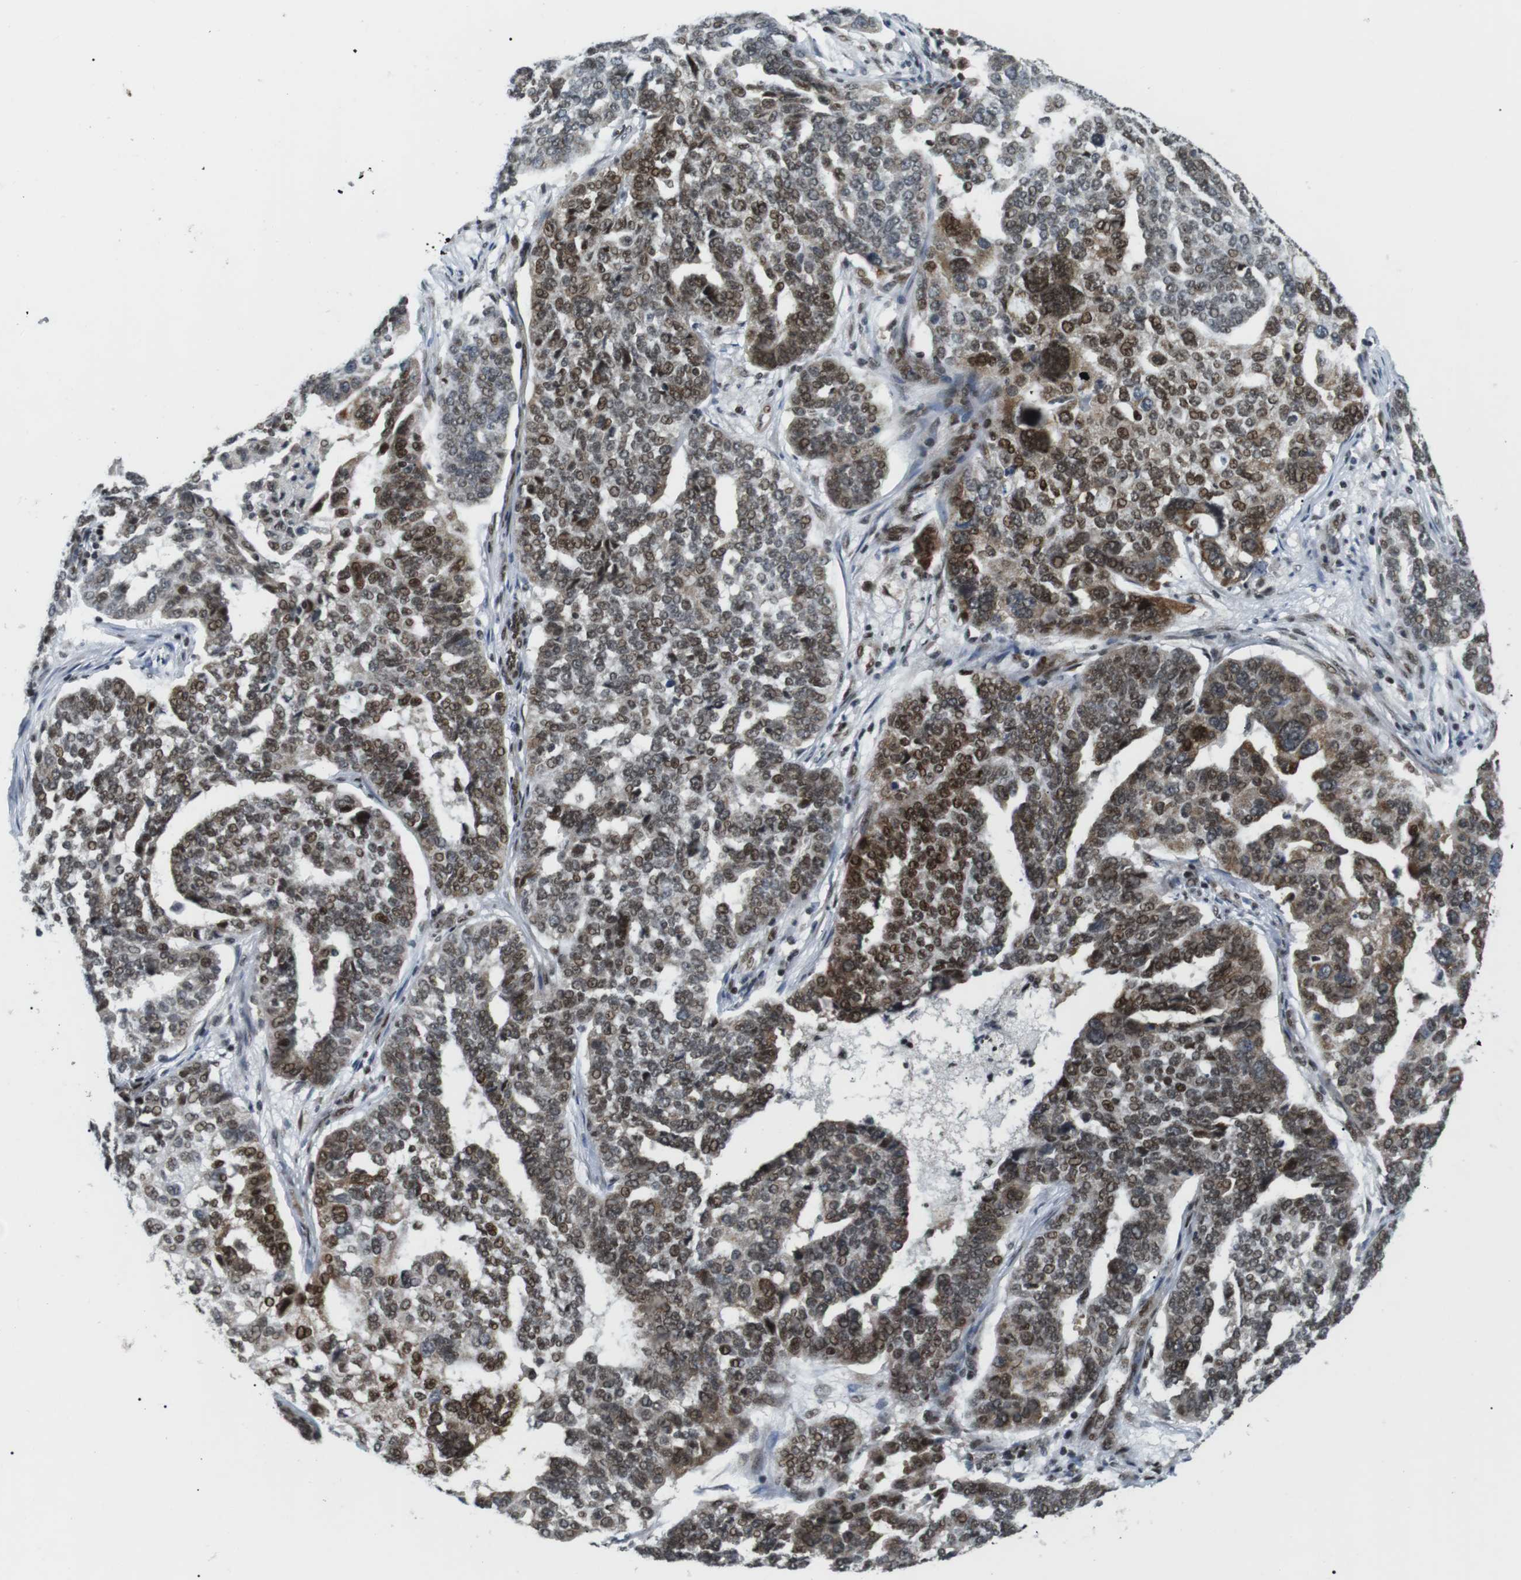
{"staining": {"intensity": "moderate", "quantity": "25%-75%", "location": "nuclear"}, "tissue": "ovarian cancer", "cell_type": "Tumor cells", "image_type": "cancer", "snomed": [{"axis": "morphology", "description": "Cystadenocarcinoma, serous, NOS"}, {"axis": "topography", "description": "Ovary"}], "caption": "DAB immunohistochemical staining of human ovarian cancer displays moderate nuclear protein positivity in approximately 25%-75% of tumor cells.", "gene": "CDC27", "patient": {"sex": "female", "age": 59}}